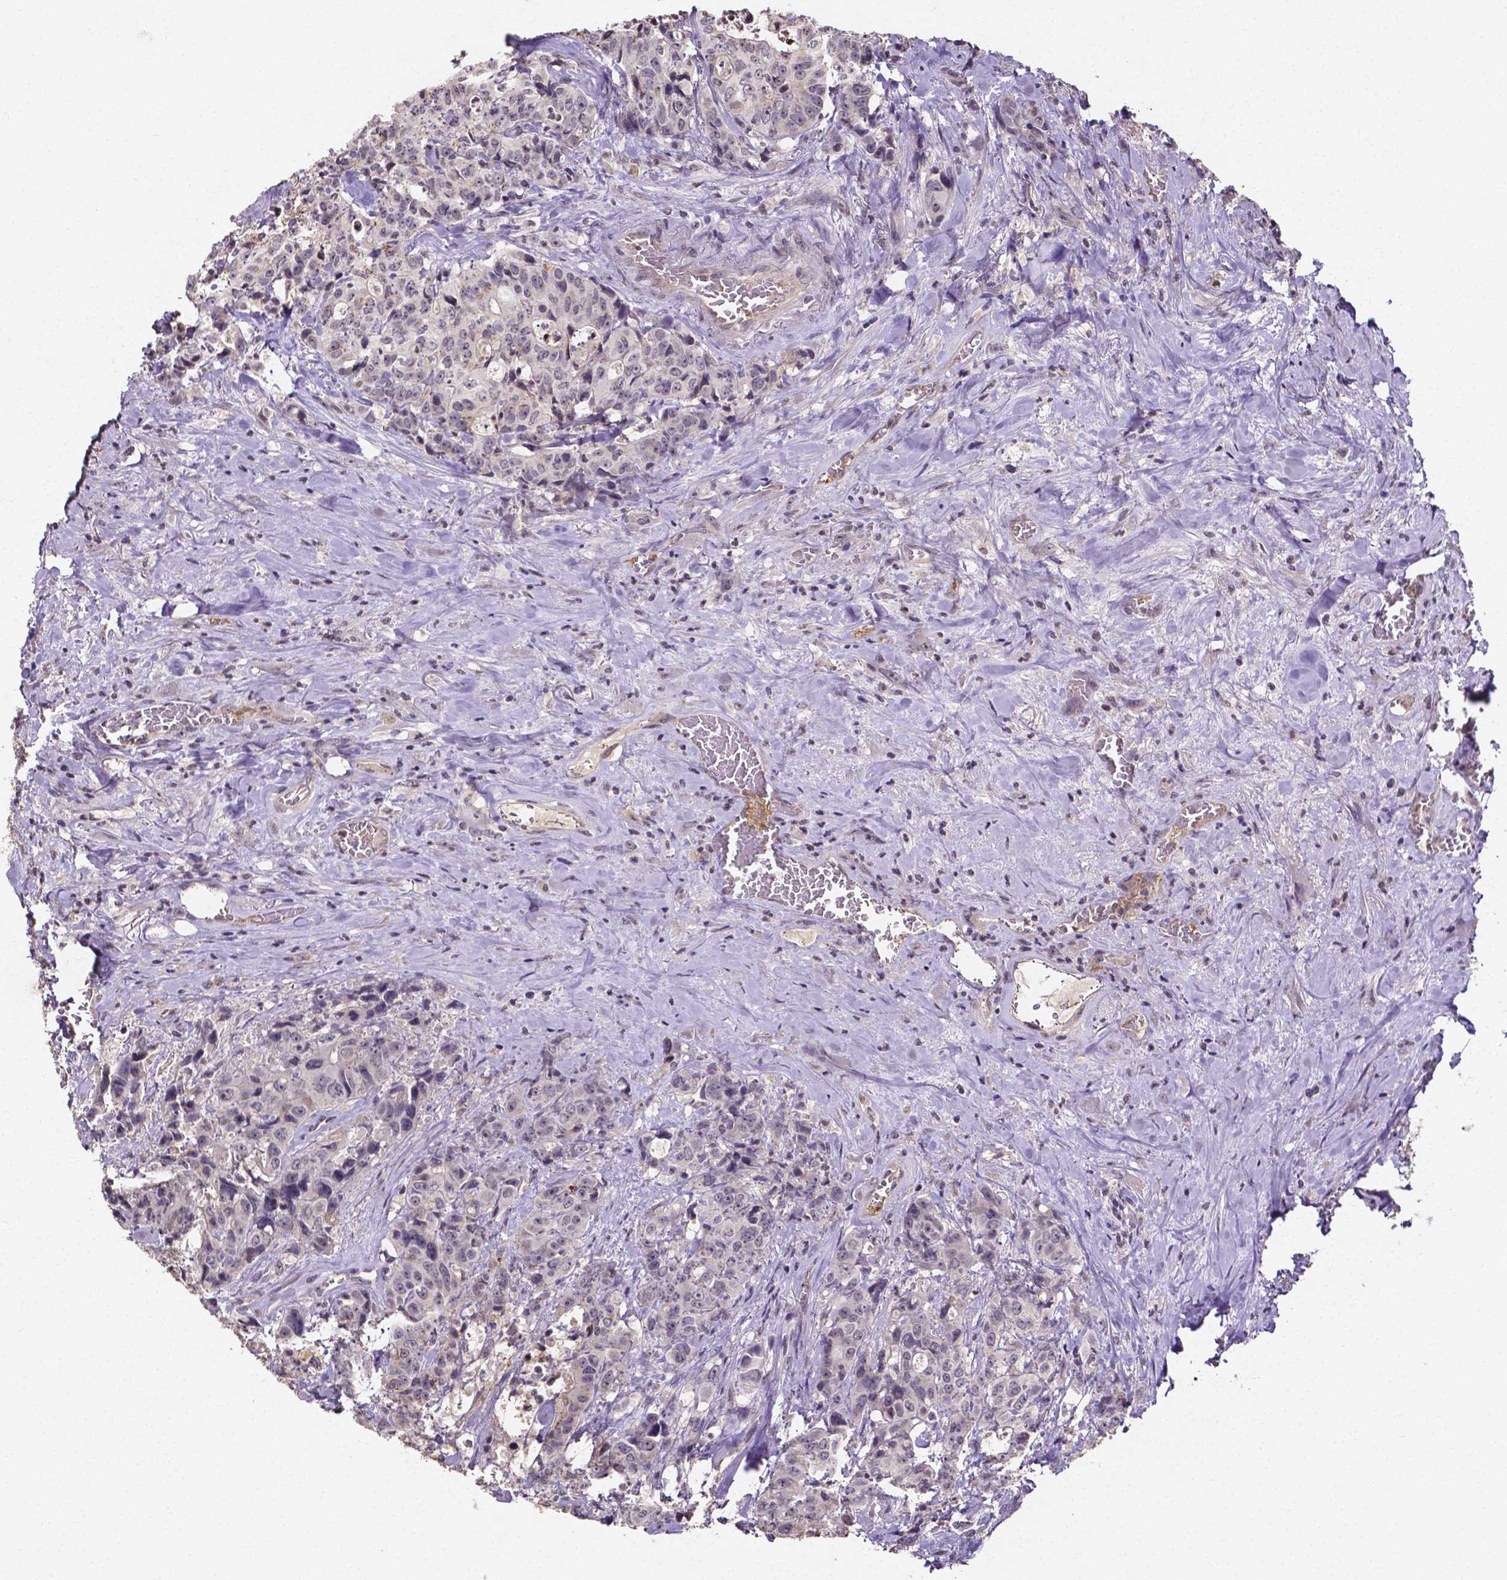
{"staining": {"intensity": "negative", "quantity": "none", "location": "none"}, "tissue": "colorectal cancer", "cell_type": "Tumor cells", "image_type": "cancer", "snomed": [{"axis": "morphology", "description": "Adenocarcinoma, NOS"}, {"axis": "topography", "description": "Rectum"}], "caption": "High magnification brightfield microscopy of colorectal adenocarcinoma stained with DAB (brown) and counterstained with hematoxylin (blue): tumor cells show no significant staining. (Brightfield microscopy of DAB immunohistochemistry at high magnification).", "gene": "NRGN", "patient": {"sex": "female", "age": 62}}